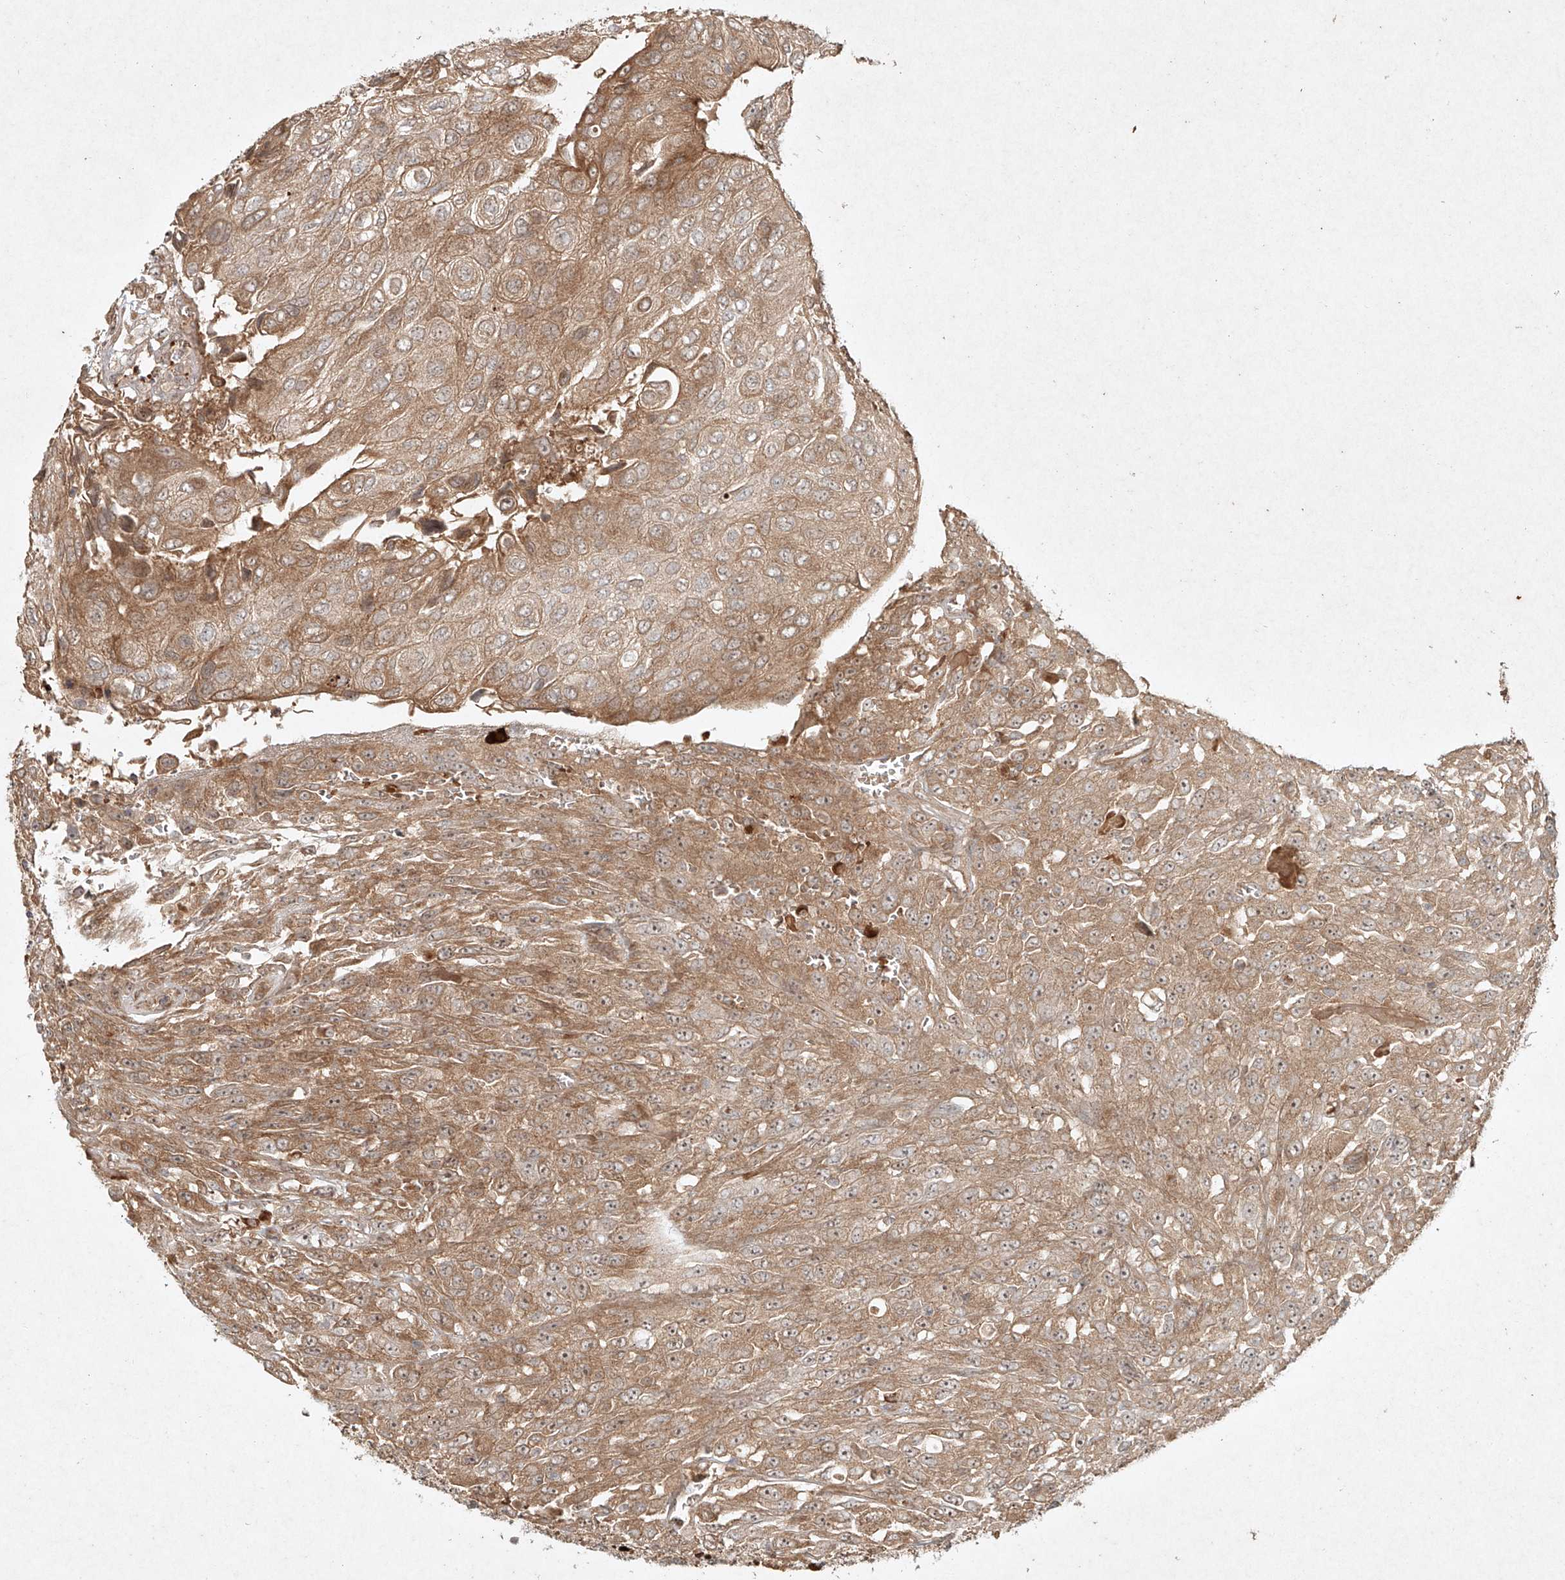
{"staining": {"intensity": "moderate", "quantity": "25%-75%", "location": "cytoplasmic/membranous,nuclear"}, "tissue": "urothelial cancer", "cell_type": "Tumor cells", "image_type": "cancer", "snomed": [{"axis": "morphology", "description": "Urothelial carcinoma, High grade"}, {"axis": "topography", "description": "Urinary bladder"}], "caption": "This micrograph reveals immunohistochemistry (IHC) staining of urothelial cancer, with medium moderate cytoplasmic/membranous and nuclear staining in about 25%-75% of tumor cells.", "gene": "CYYR1", "patient": {"sex": "male", "age": 66}}